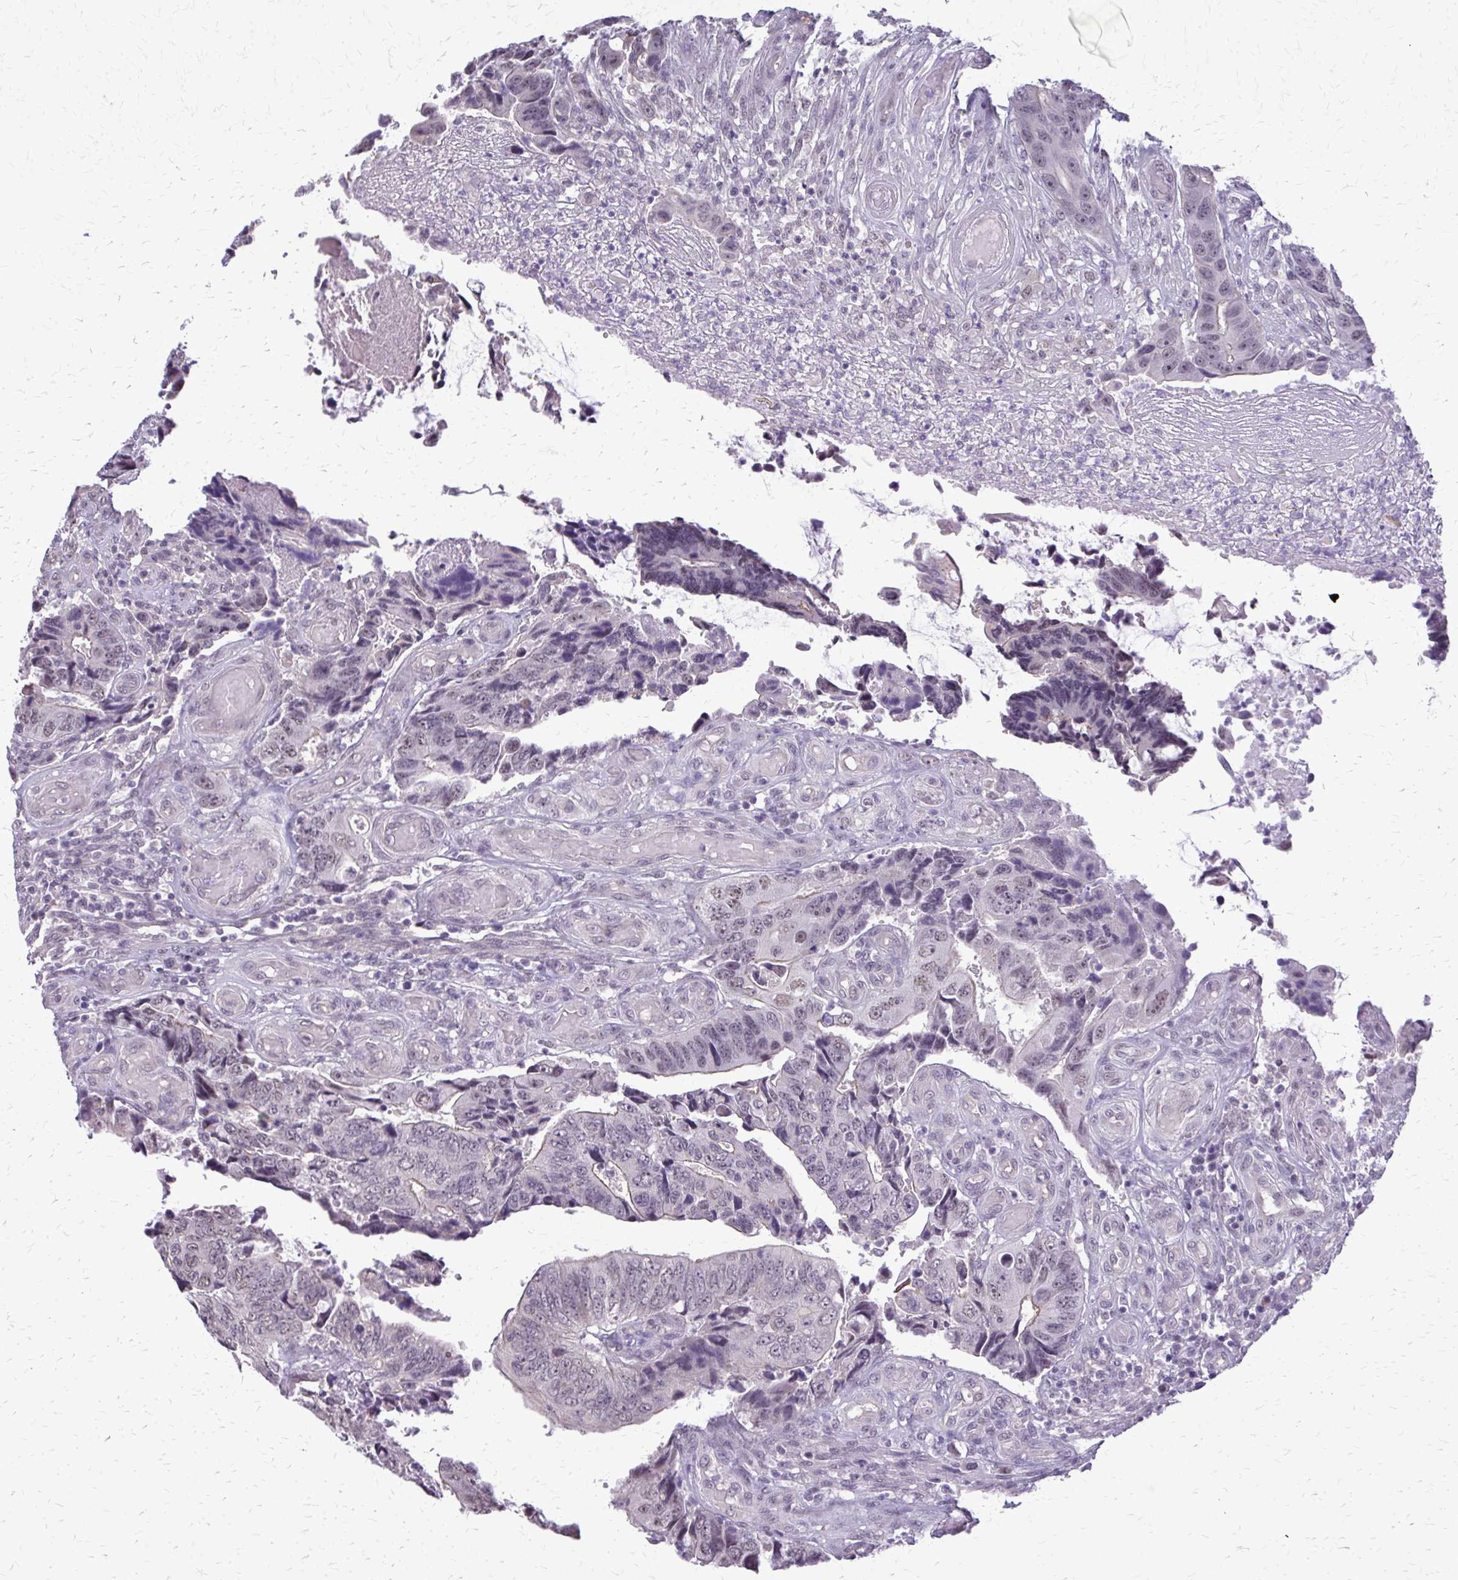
{"staining": {"intensity": "negative", "quantity": "none", "location": "none"}, "tissue": "colorectal cancer", "cell_type": "Tumor cells", "image_type": "cancer", "snomed": [{"axis": "morphology", "description": "Adenocarcinoma, NOS"}, {"axis": "topography", "description": "Colon"}], "caption": "The immunohistochemistry (IHC) photomicrograph has no significant staining in tumor cells of colorectal cancer (adenocarcinoma) tissue.", "gene": "PLCB1", "patient": {"sex": "male", "age": 87}}